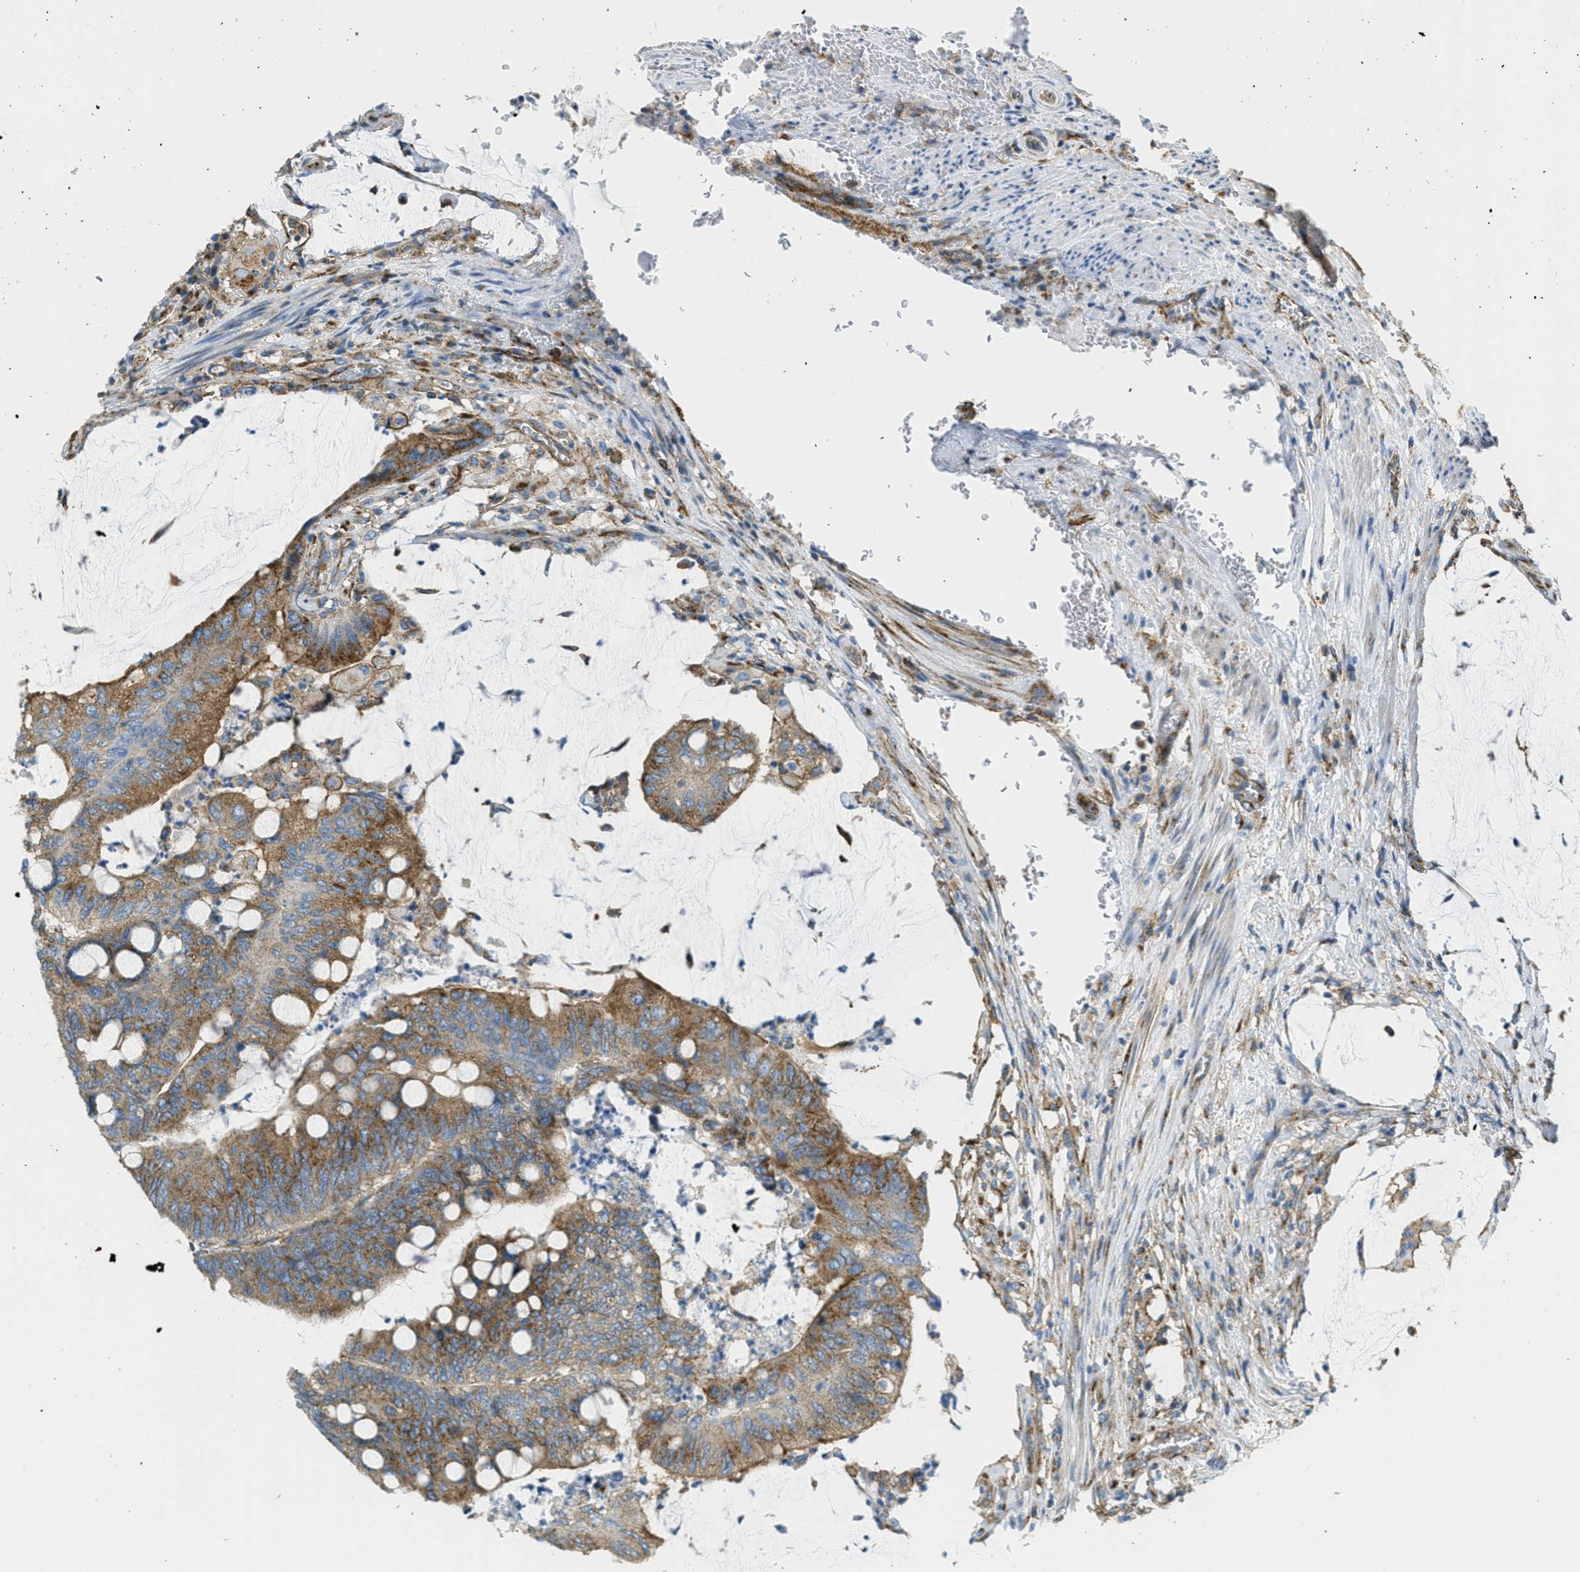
{"staining": {"intensity": "moderate", "quantity": ">75%", "location": "cytoplasmic/membranous"}, "tissue": "colorectal cancer", "cell_type": "Tumor cells", "image_type": "cancer", "snomed": [{"axis": "morphology", "description": "Normal tissue, NOS"}, {"axis": "morphology", "description": "Adenocarcinoma, NOS"}, {"axis": "topography", "description": "Rectum"}], "caption": "High-magnification brightfield microscopy of colorectal cancer (adenocarcinoma) stained with DAB (3,3'-diaminobenzidine) (brown) and counterstained with hematoxylin (blue). tumor cells exhibit moderate cytoplasmic/membranous staining is present in about>75% of cells.", "gene": "AP2B1", "patient": {"sex": "male", "age": 92}}